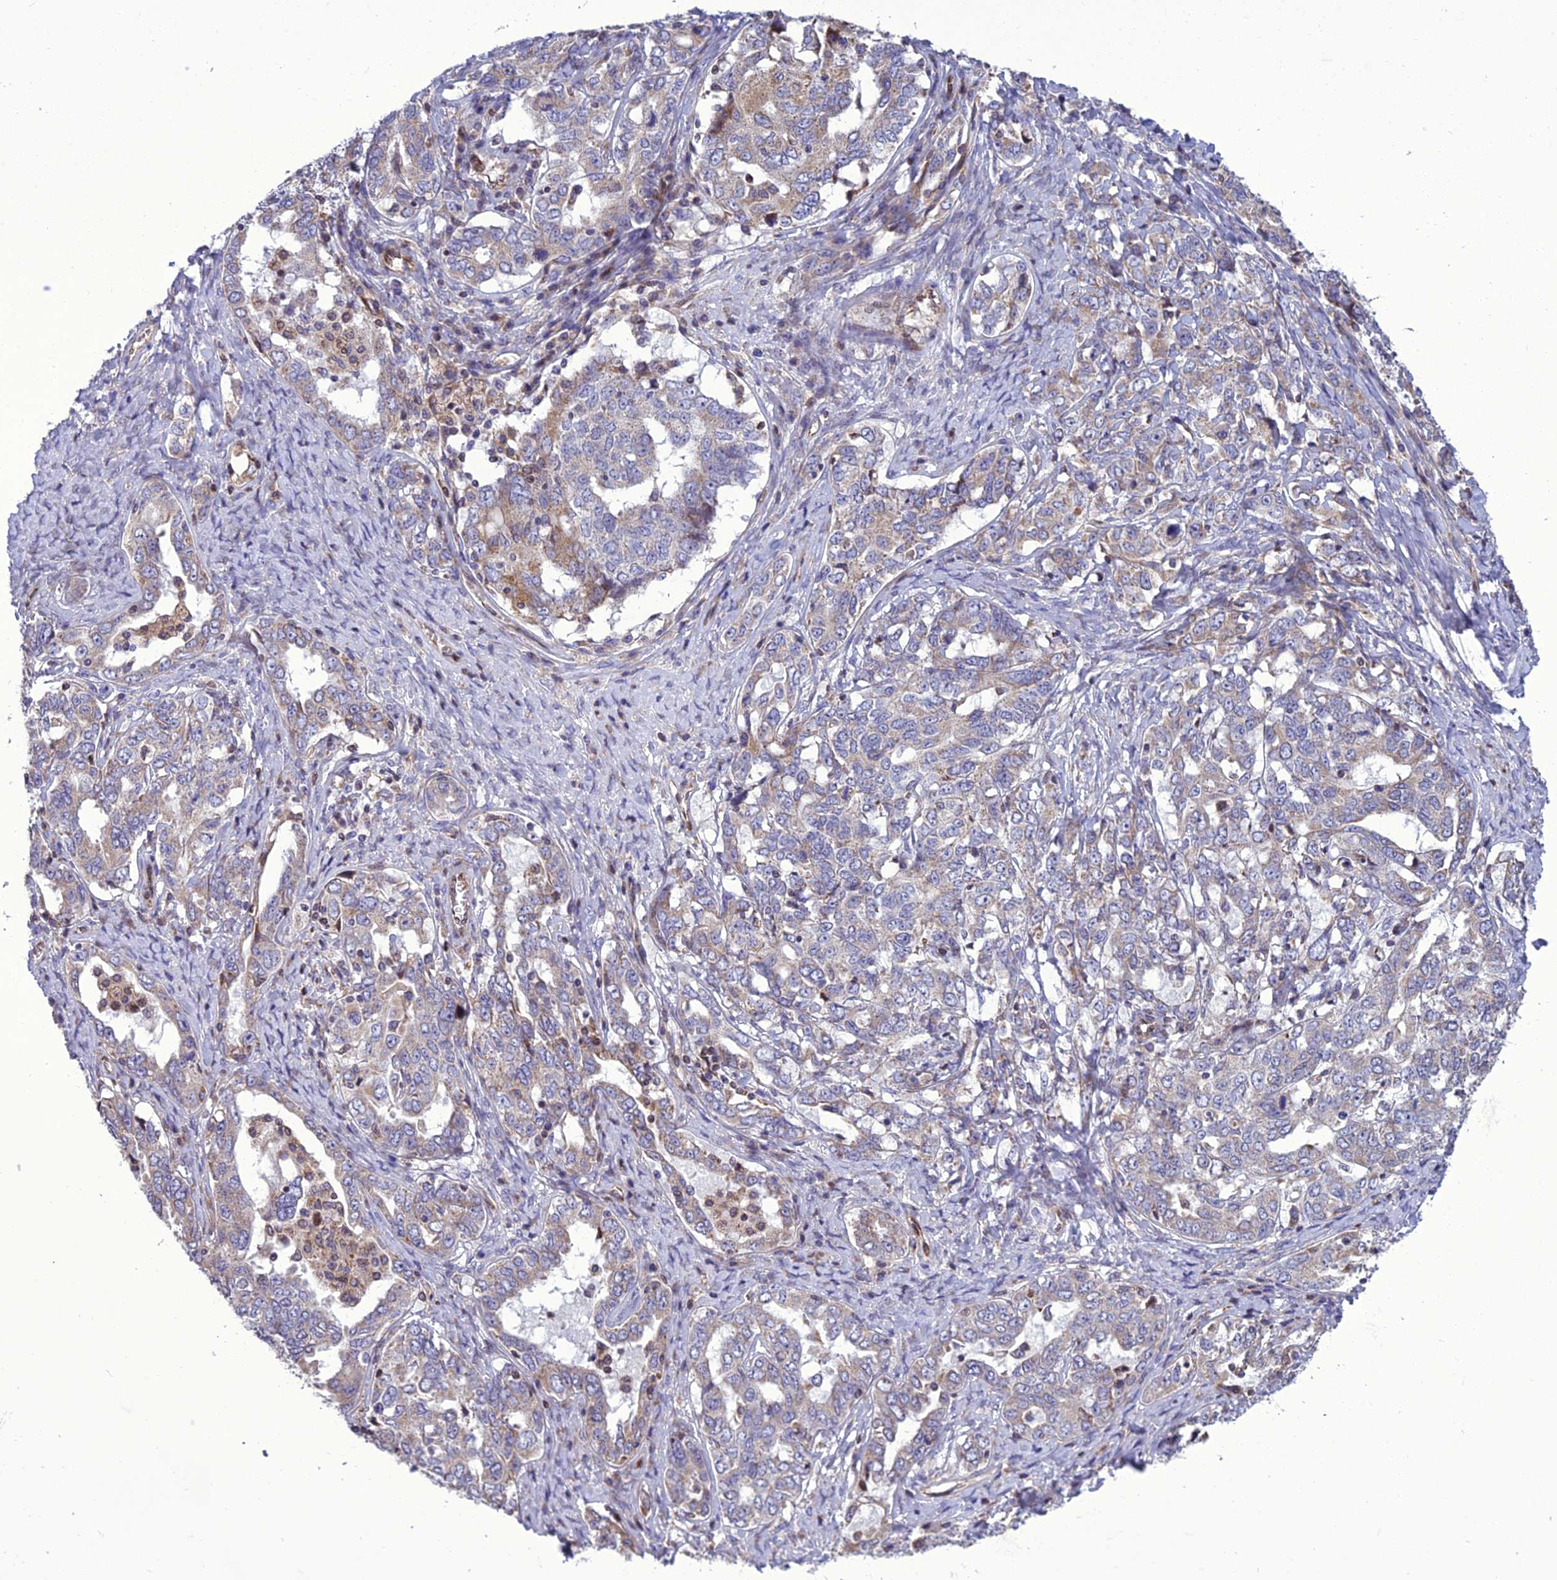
{"staining": {"intensity": "weak", "quantity": "25%-75%", "location": "cytoplasmic/membranous"}, "tissue": "ovarian cancer", "cell_type": "Tumor cells", "image_type": "cancer", "snomed": [{"axis": "morphology", "description": "Carcinoma, endometroid"}, {"axis": "topography", "description": "Ovary"}], "caption": "This image shows IHC staining of endometroid carcinoma (ovarian), with low weak cytoplasmic/membranous positivity in approximately 25%-75% of tumor cells.", "gene": "GIMAP1", "patient": {"sex": "female", "age": 62}}